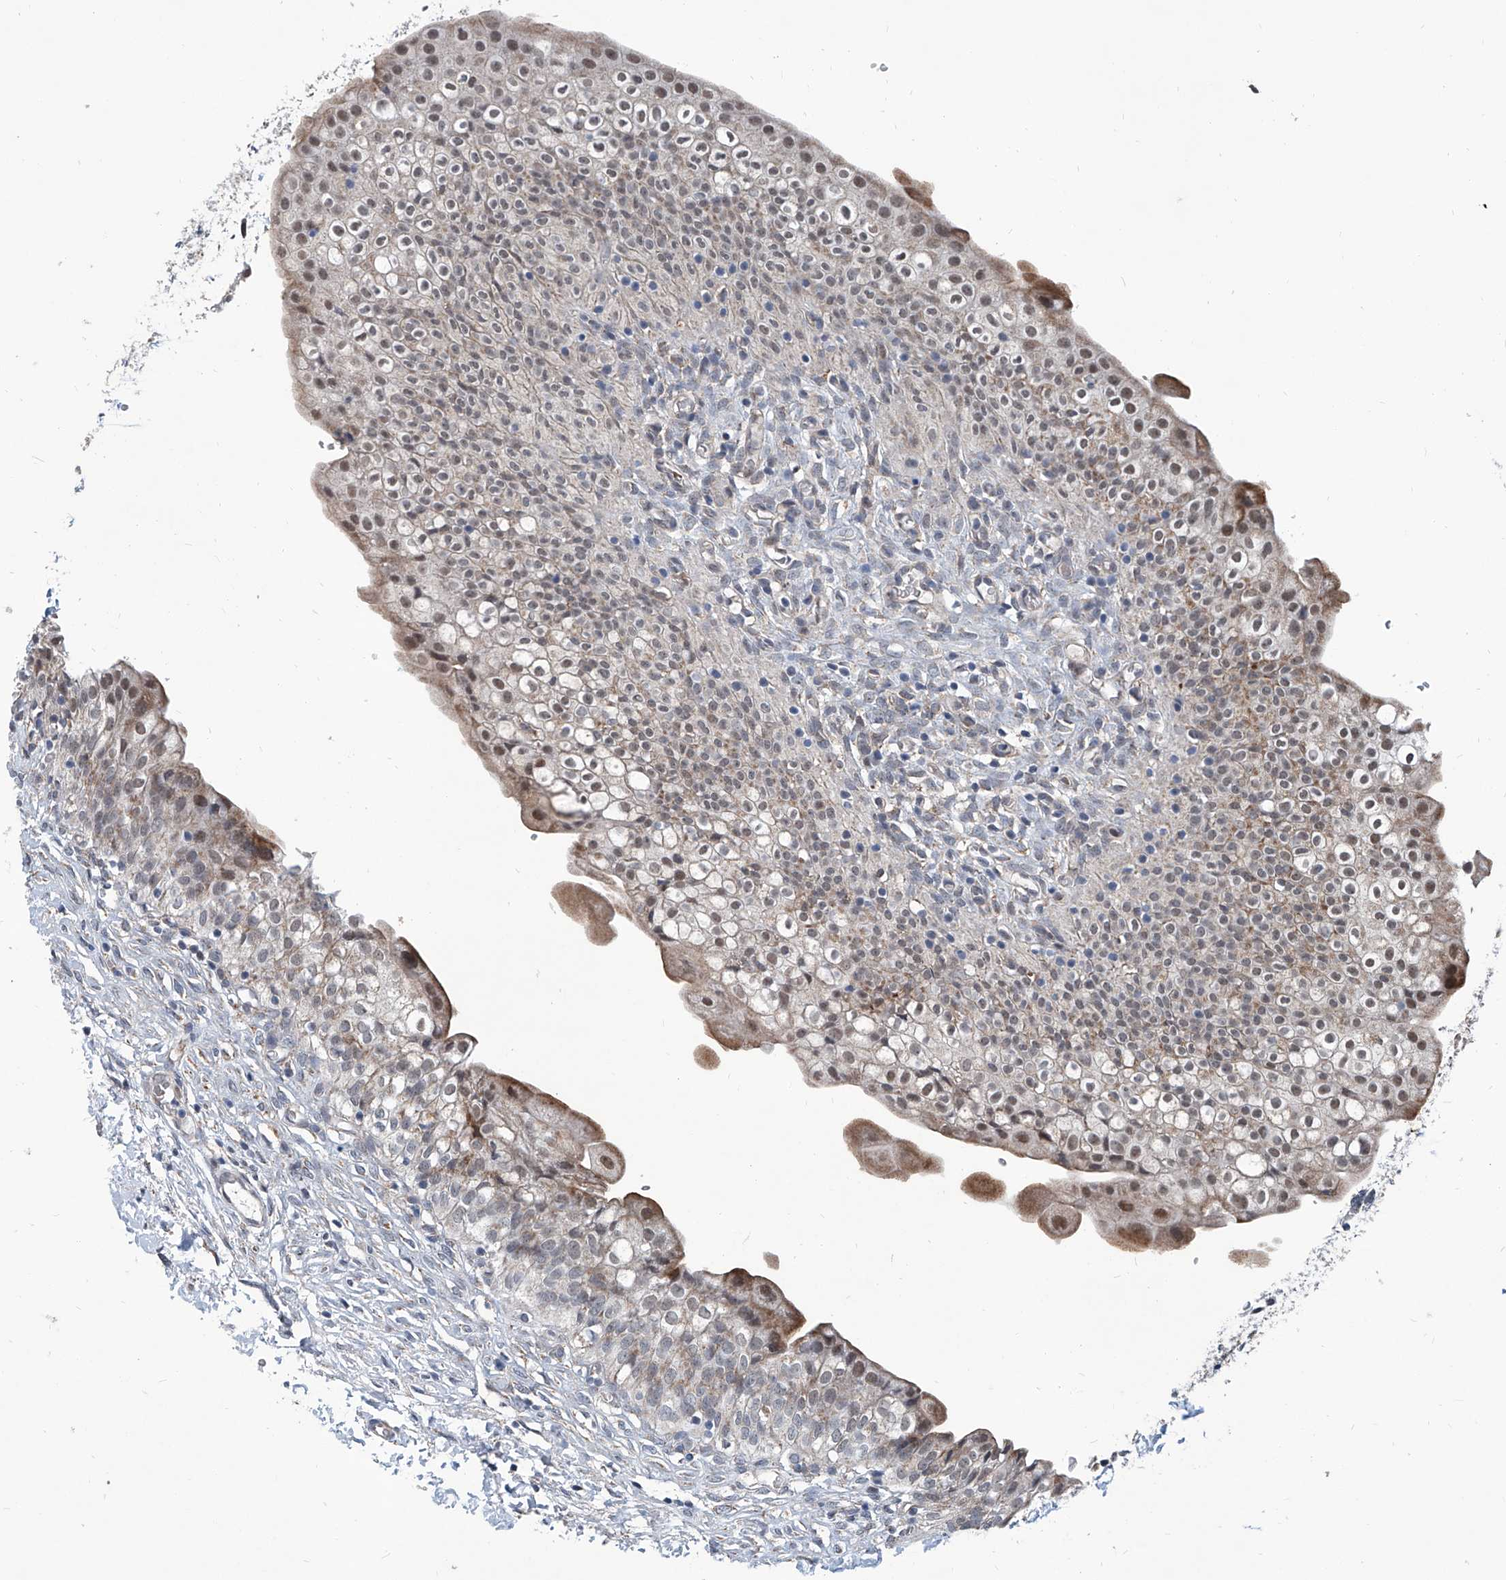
{"staining": {"intensity": "moderate", "quantity": "<25%", "location": "cytoplasmic/membranous,nuclear"}, "tissue": "urinary bladder", "cell_type": "Urothelial cells", "image_type": "normal", "snomed": [{"axis": "morphology", "description": "Normal tissue, NOS"}, {"axis": "topography", "description": "Urinary bladder"}], "caption": "Unremarkable urinary bladder was stained to show a protein in brown. There is low levels of moderate cytoplasmic/membranous,nuclear staining in about <25% of urothelial cells.", "gene": "USP48", "patient": {"sex": "male", "age": 55}}